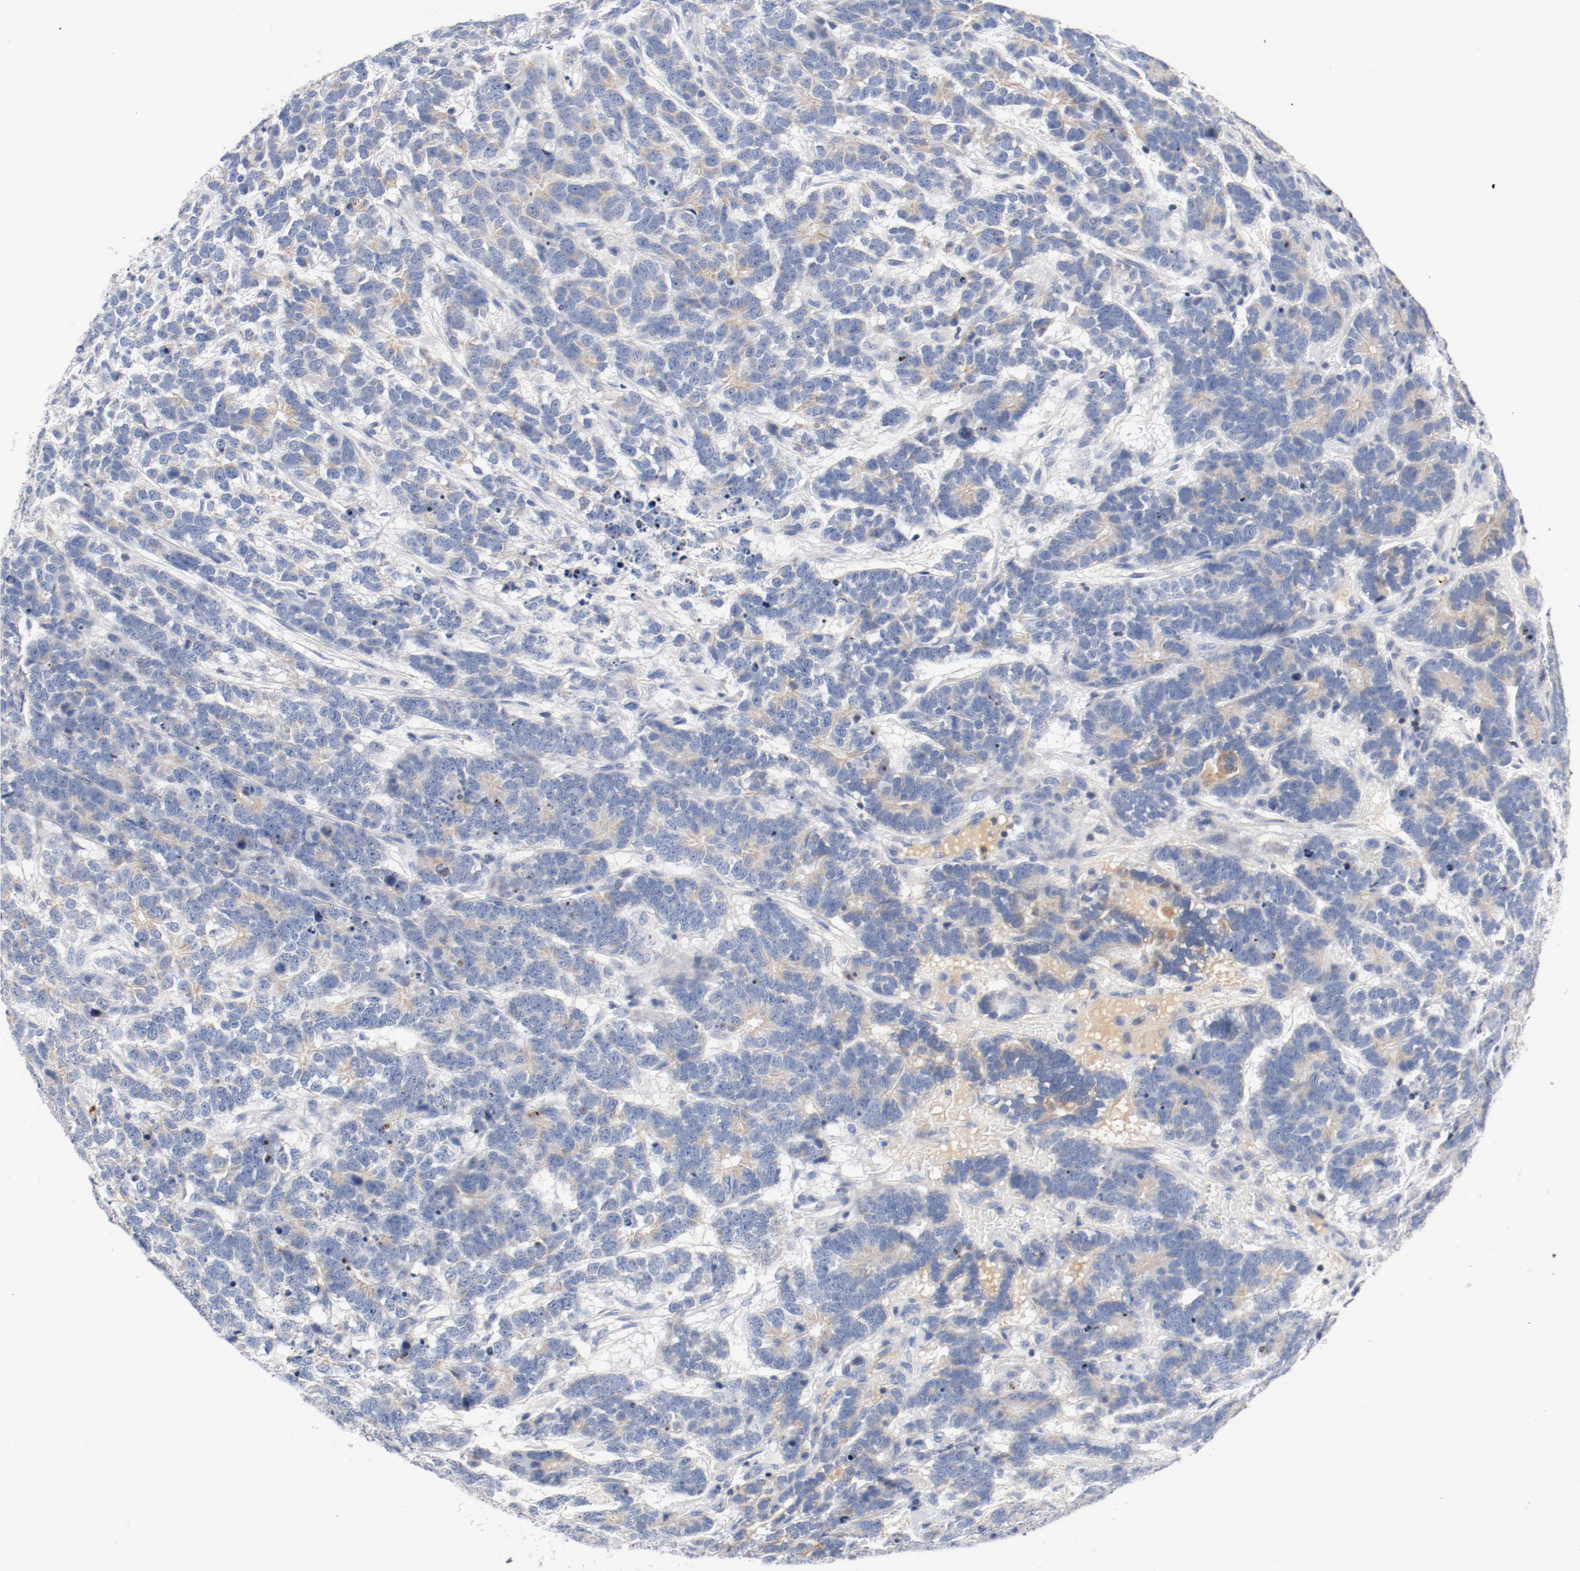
{"staining": {"intensity": "weak", "quantity": "25%-75%", "location": "cytoplasmic/membranous"}, "tissue": "testis cancer", "cell_type": "Tumor cells", "image_type": "cancer", "snomed": [{"axis": "morphology", "description": "Carcinoma, Embryonal, NOS"}, {"axis": "topography", "description": "Testis"}], "caption": "Human testis cancer stained for a protein (brown) displays weak cytoplasmic/membranous positive expression in approximately 25%-75% of tumor cells.", "gene": "PIM1", "patient": {"sex": "male", "age": 26}}